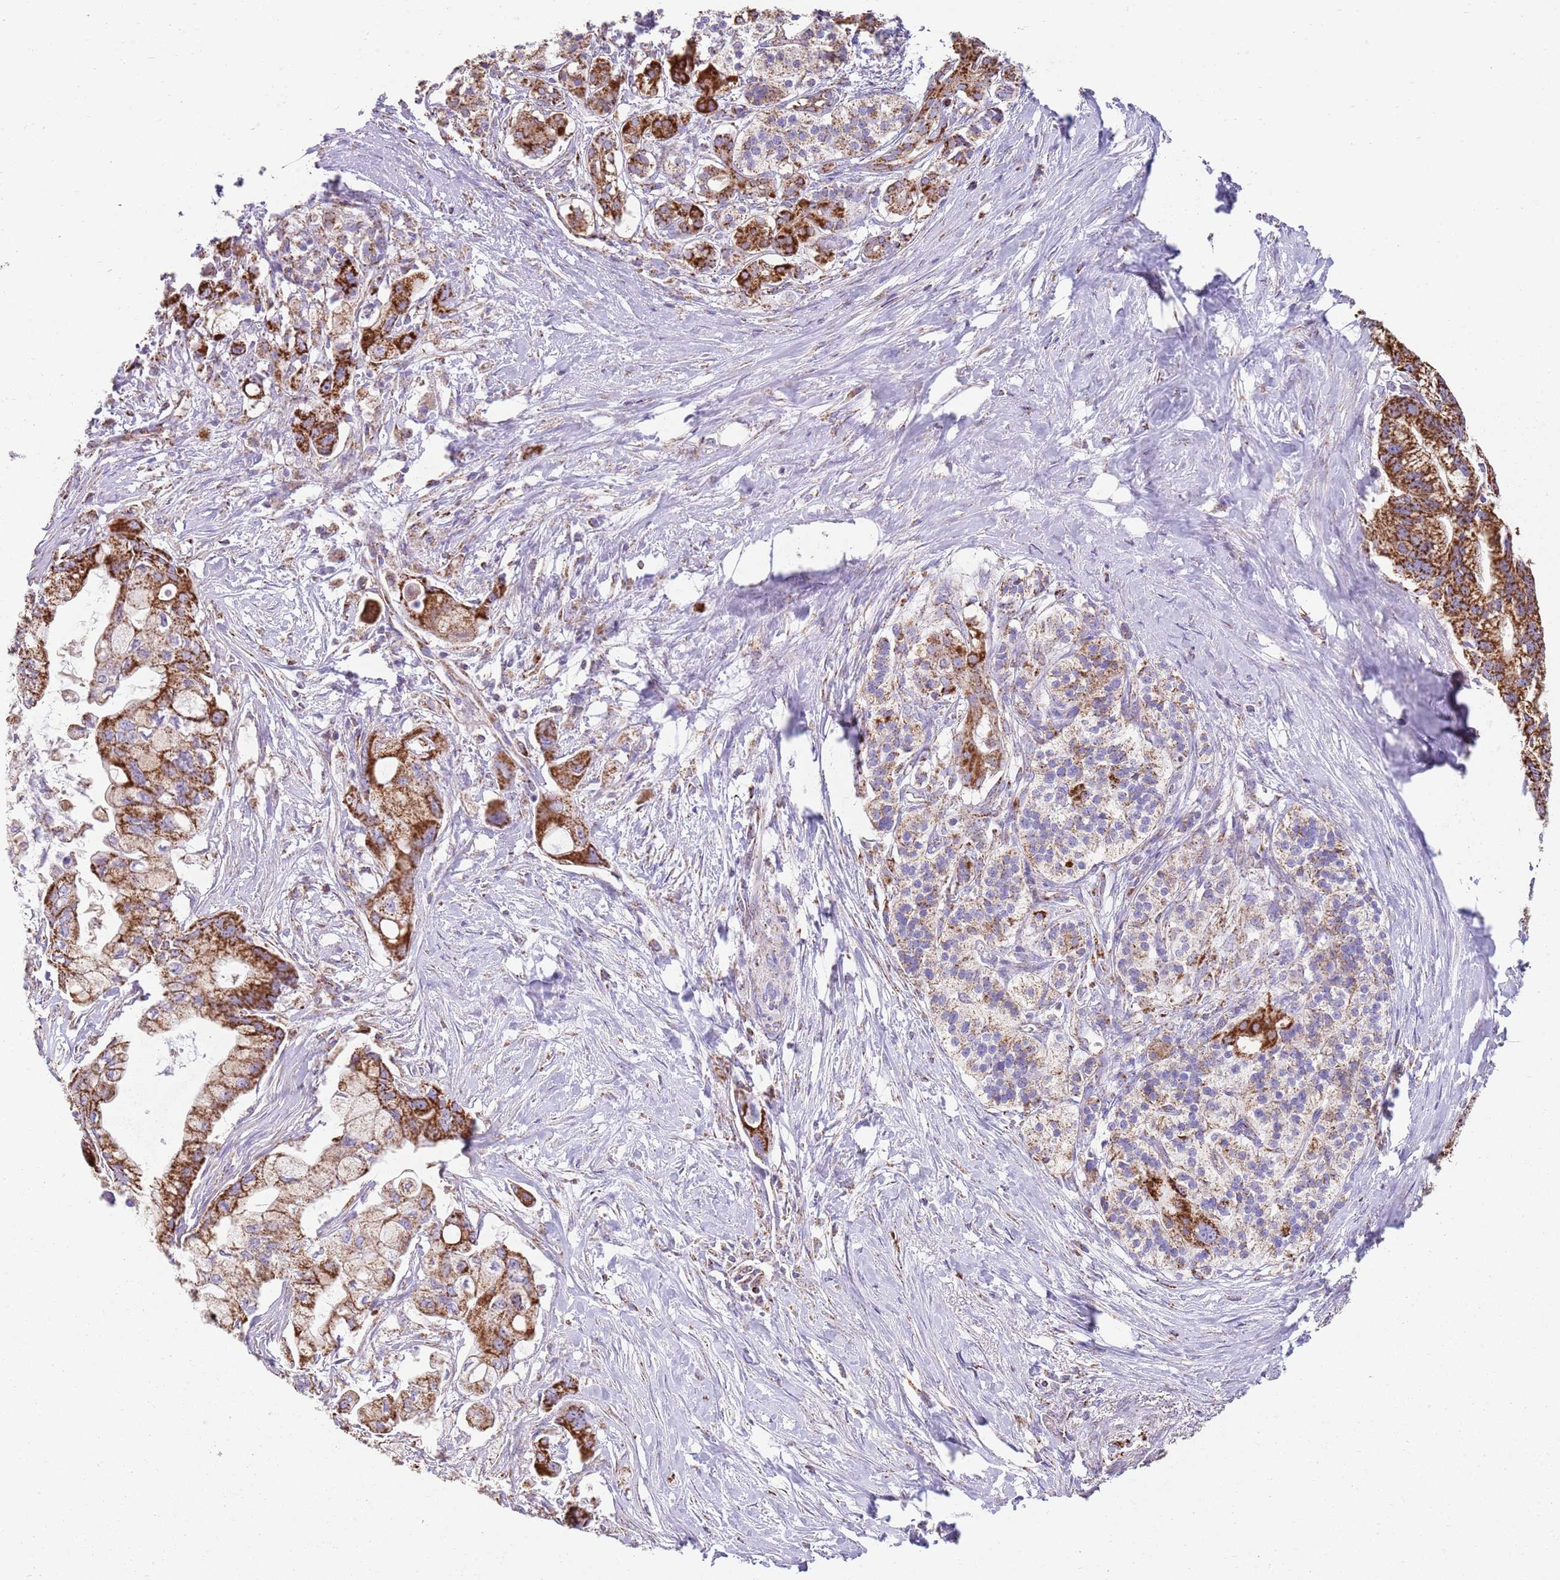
{"staining": {"intensity": "strong", "quantity": ">75%", "location": "cytoplasmic/membranous"}, "tissue": "pancreatic cancer", "cell_type": "Tumor cells", "image_type": "cancer", "snomed": [{"axis": "morphology", "description": "Adenocarcinoma, NOS"}, {"axis": "topography", "description": "Pancreas"}], "caption": "Immunohistochemical staining of human pancreatic adenocarcinoma shows high levels of strong cytoplasmic/membranous protein positivity in about >75% of tumor cells.", "gene": "TTLL1", "patient": {"sex": "male", "age": 68}}